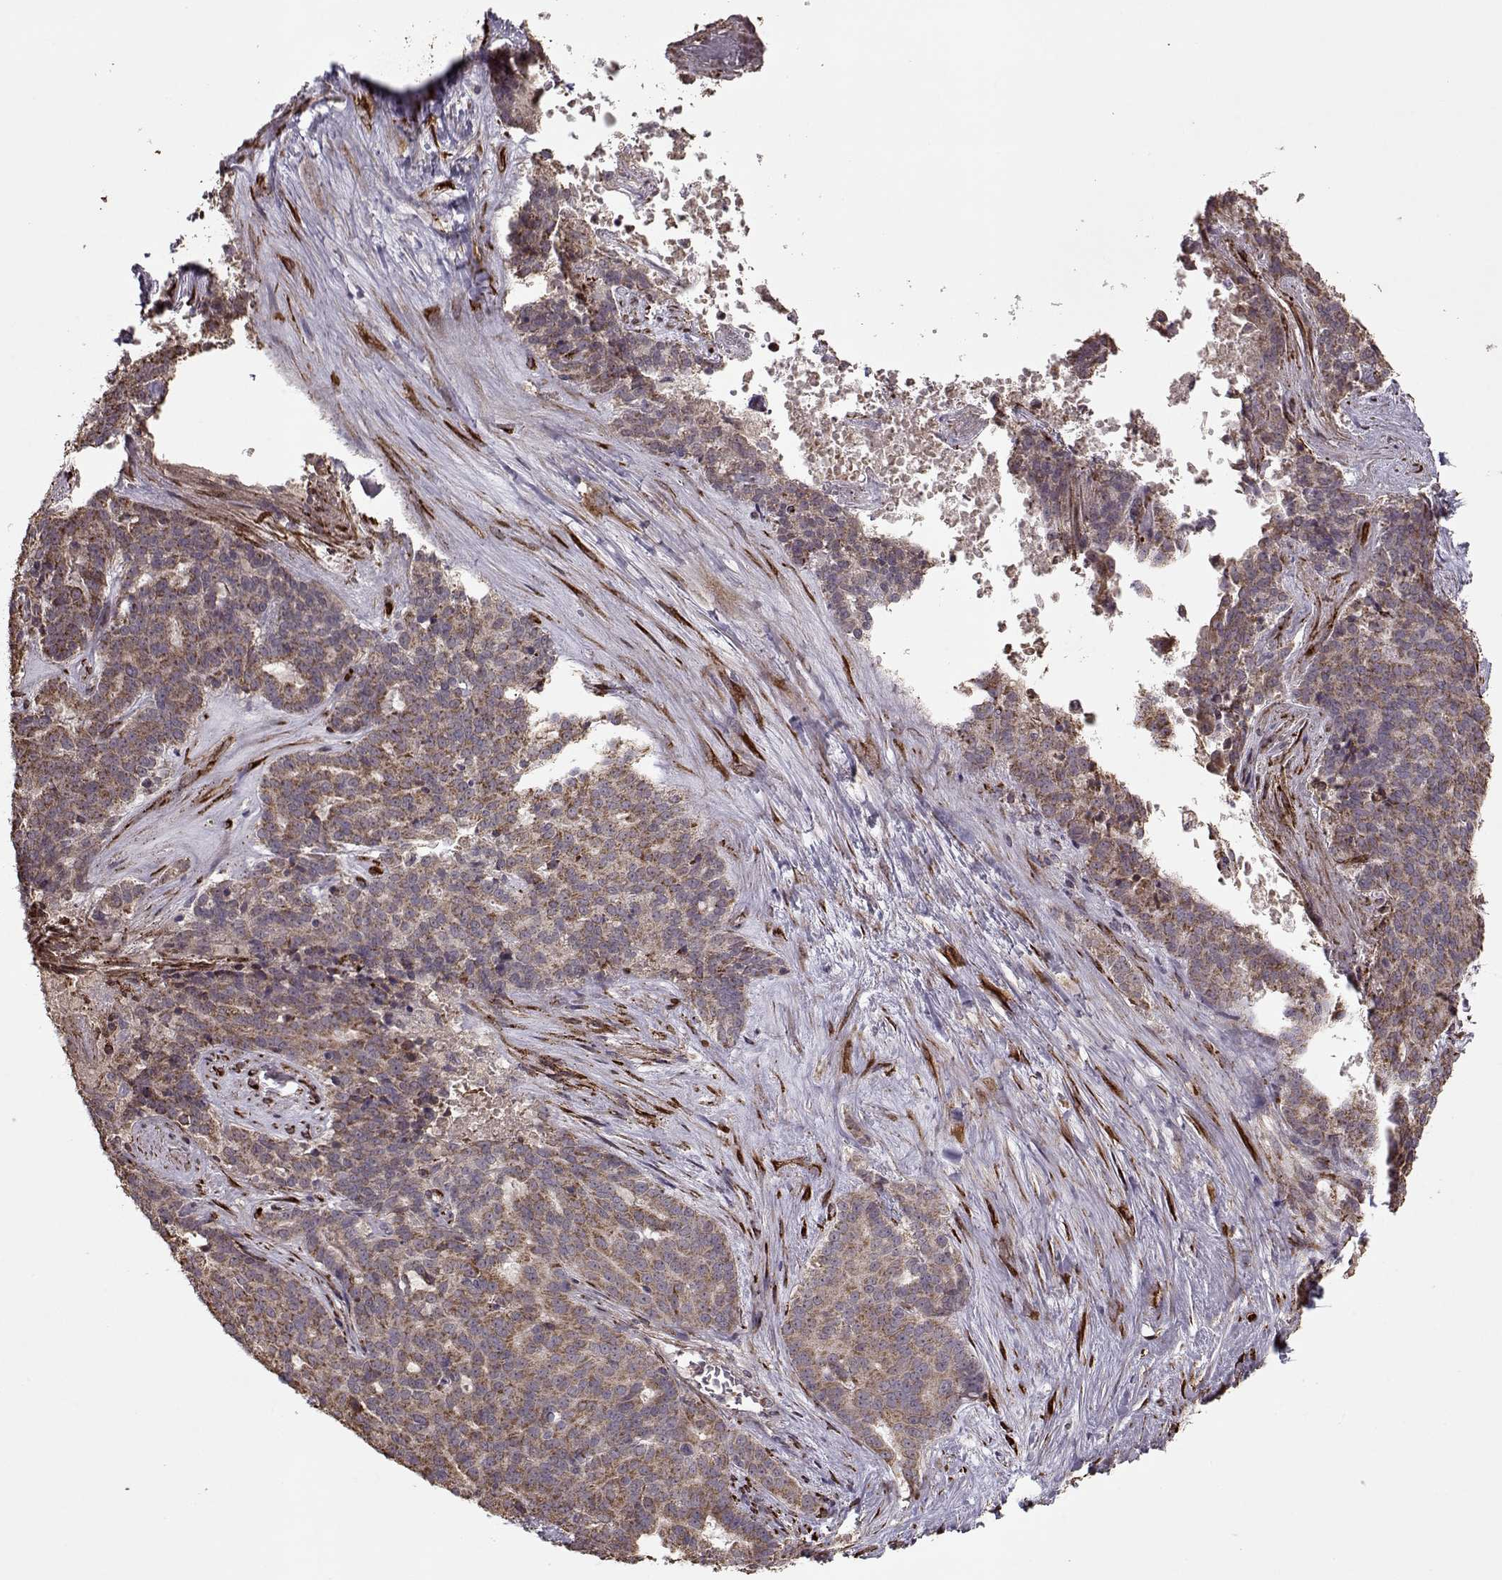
{"staining": {"intensity": "moderate", "quantity": ">75%", "location": "cytoplasmic/membranous"}, "tissue": "liver cancer", "cell_type": "Tumor cells", "image_type": "cancer", "snomed": [{"axis": "morphology", "description": "Cholangiocarcinoma"}, {"axis": "topography", "description": "Liver"}], "caption": "Immunohistochemical staining of liver cholangiocarcinoma demonstrates medium levels of moderate cytoplasmic/membranous expression in about >75% of tumor cells.", "gene": "IMMP1L", "patient": {"sex": "female", "age": 47}}